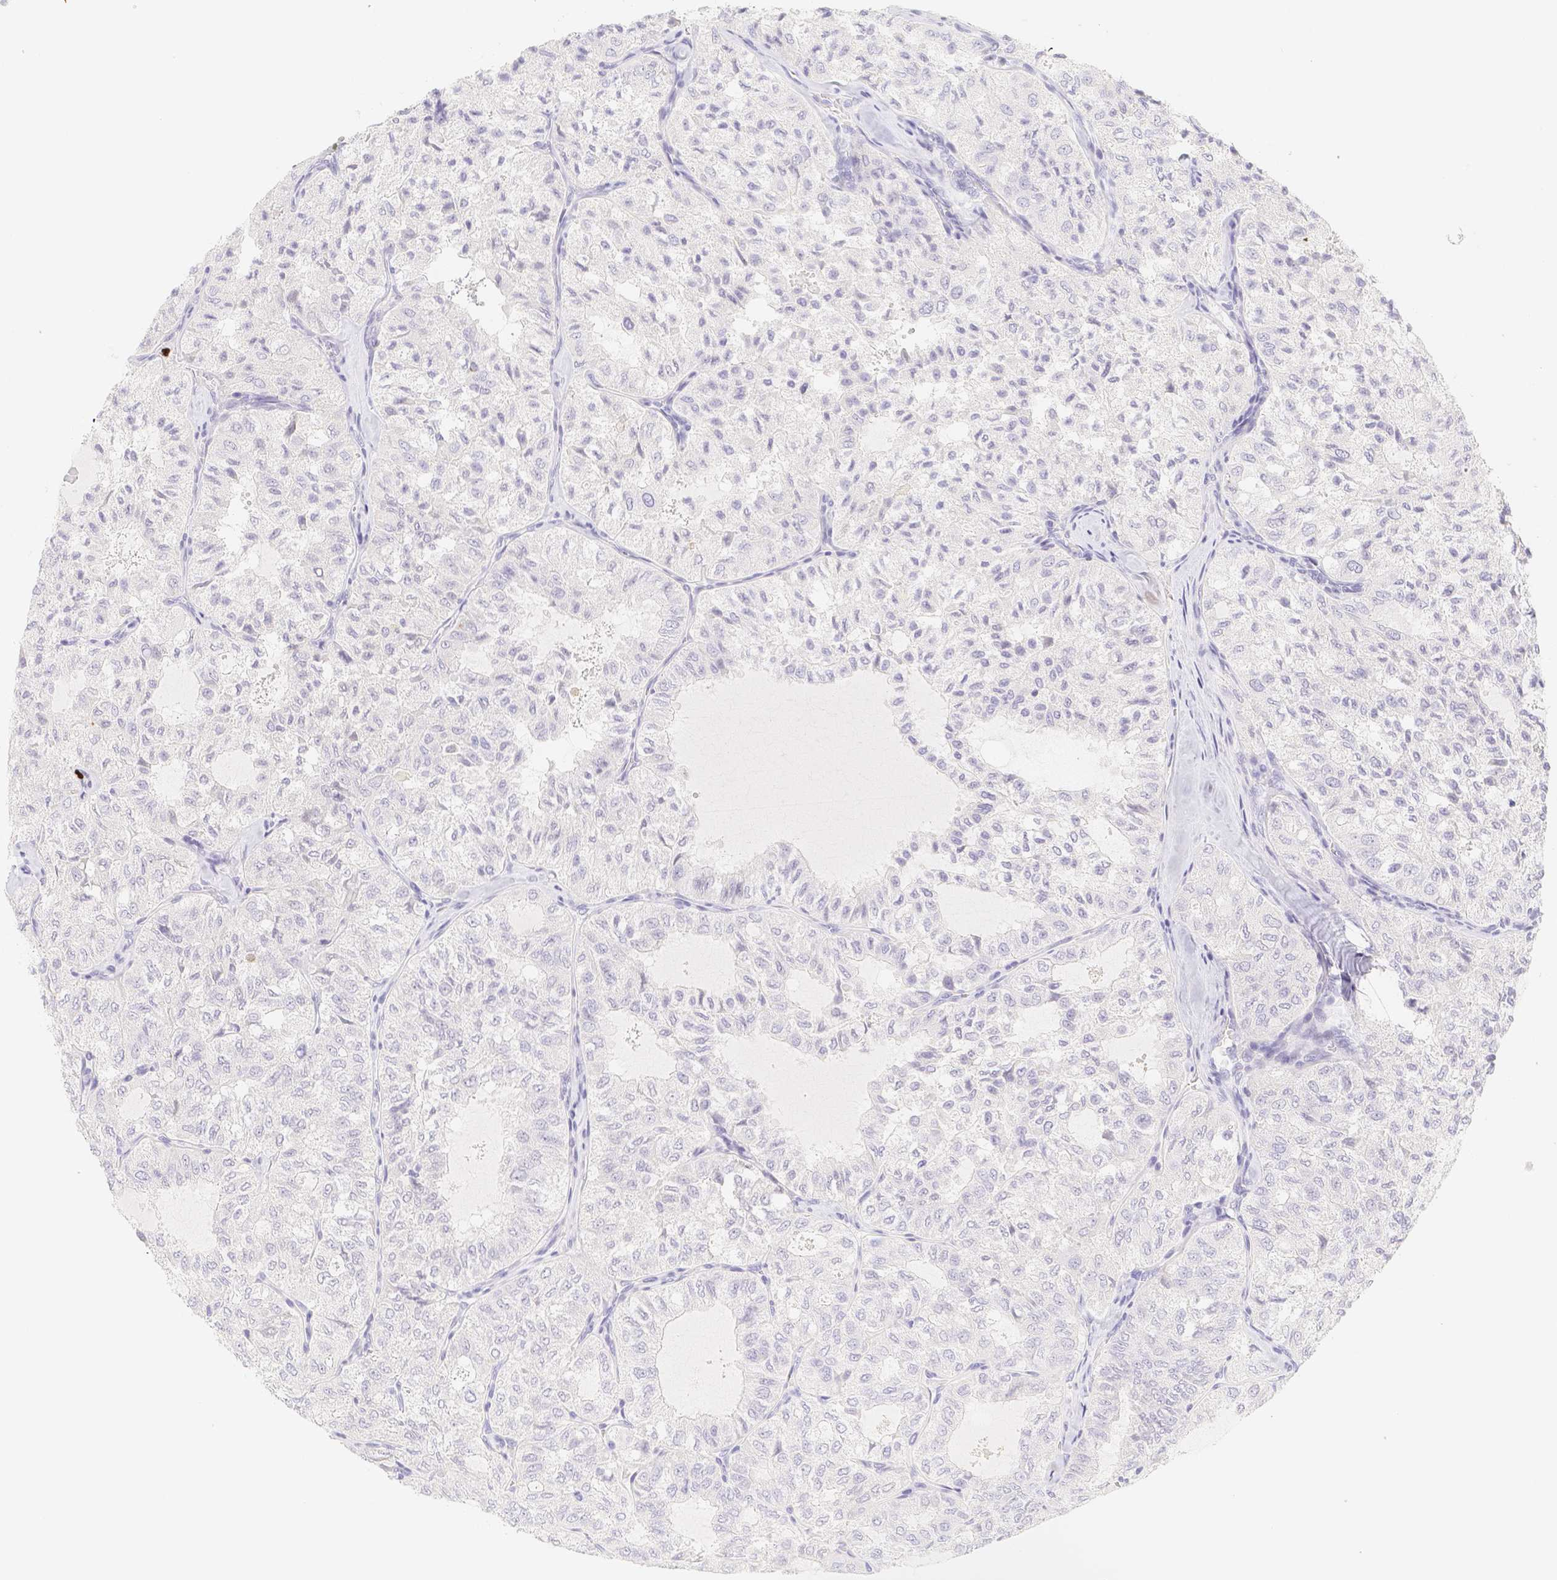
{"staining": {"intensity": "negative", "quantity": "none", "location": "none"}, "tissue": "thyroid cancer", "cell_type": "Tumor cells", "image_type": "cancer", "snomed": [{"axis": "morphology", "description": "Follicular adenoma carcinoma, NOS"}, {"axis": "topography", "description": "Thyroid gland"}], "caption": "Immunohistochemical staining of human follicular adenoma carcinoma (thyroid) reveals no significant positivity in tumor cells.", "gene": "PADI4", "patient": {"sex": "male", "age": 75}}